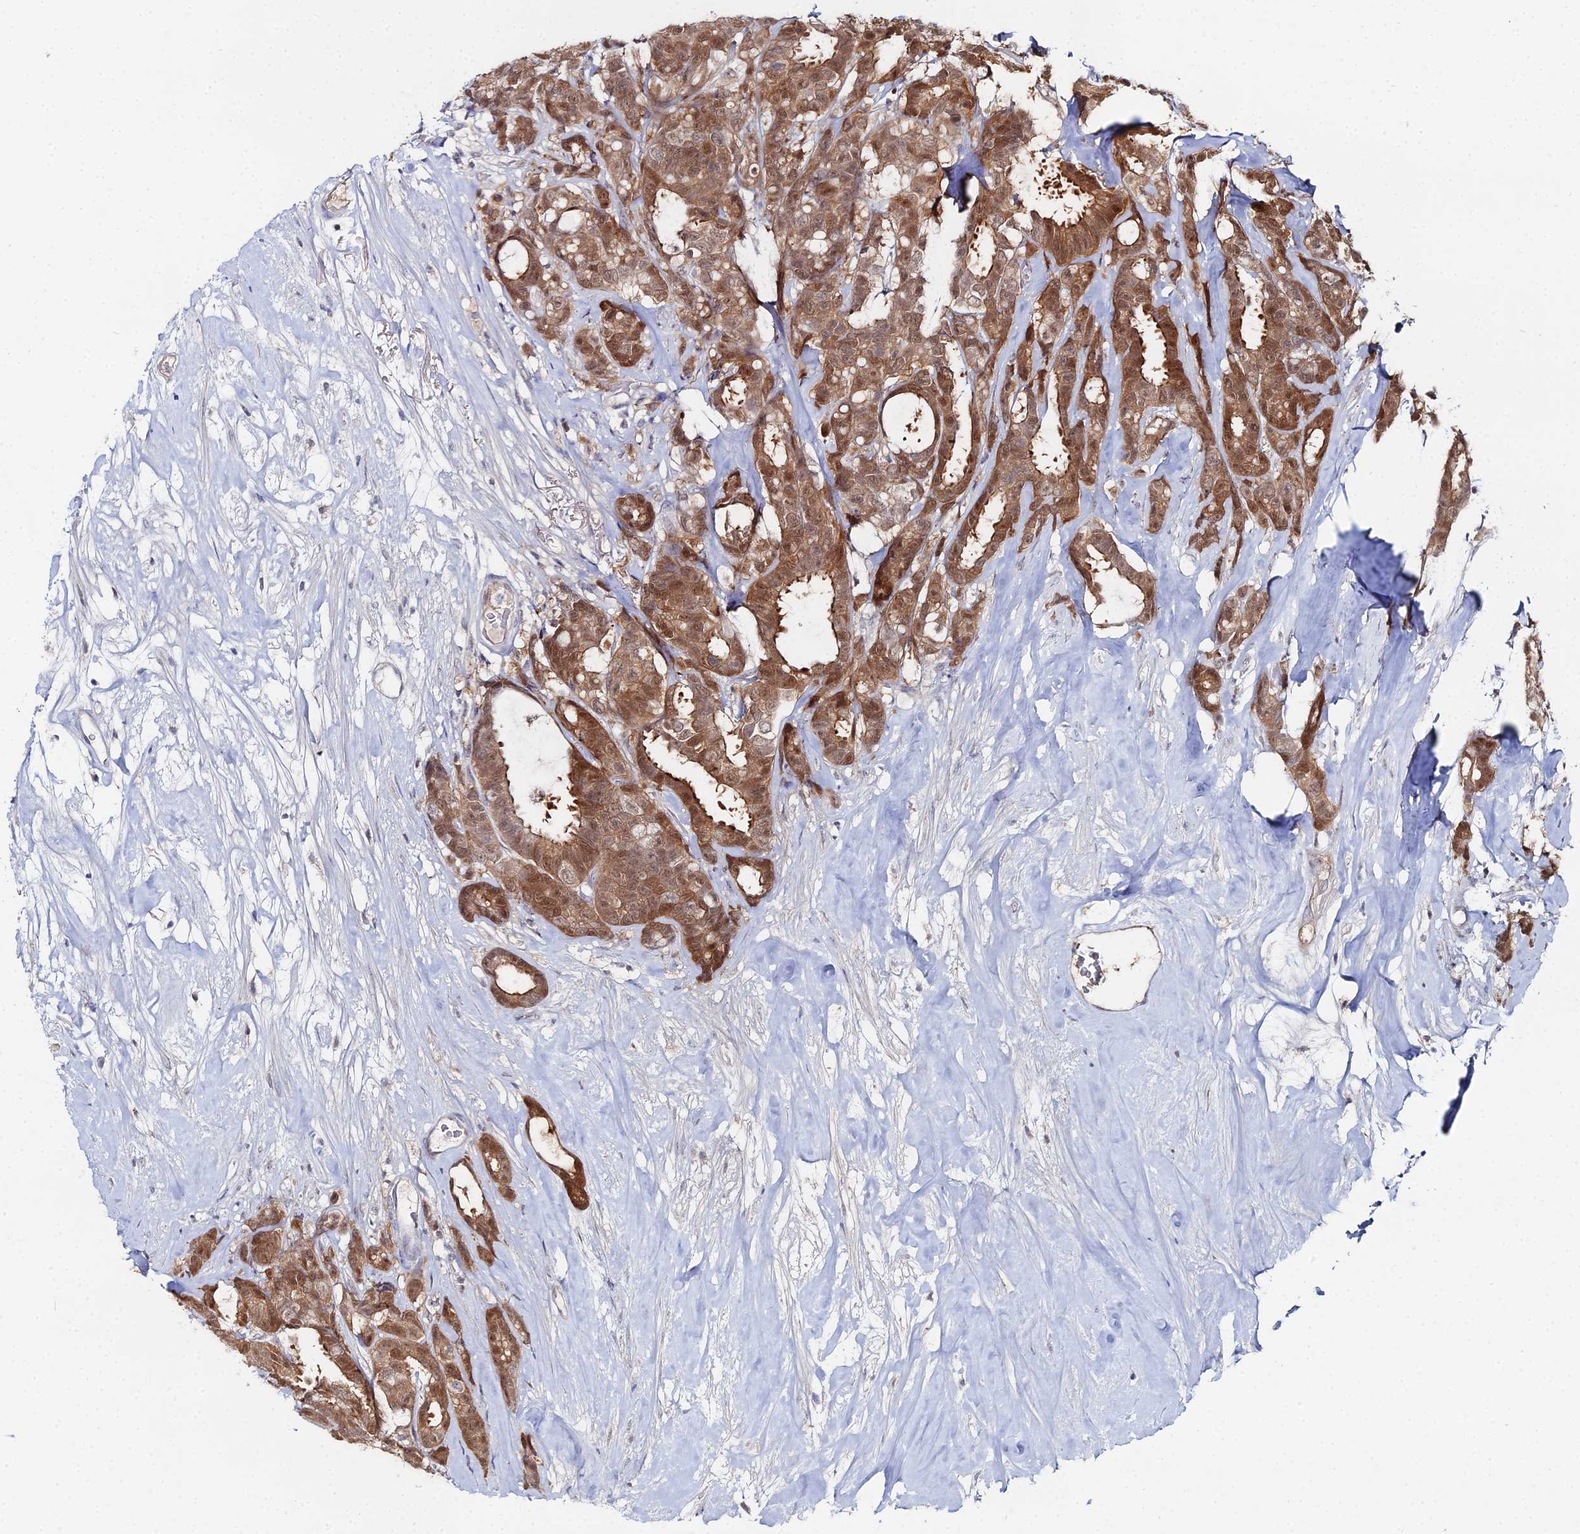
{"staining": {"intensity": "moderate", "quantity": ">75%", "location": "cytoplasmic/membranous,nuclear"}, "tissue": "breast cancer", "cell_type": "Tumor cells", "image_type": "cancer", "snomed": [{"axis": "morphology", "description": "Duct carcinoma"}, {"axis": "topography", "description": "Breast"}], "caption": "Protein staining displays moderate cytoplasmic/membranous and nuclear positivity in approximately >75% of tumor cells in breast cancer (intraductal carcinoma).", "gene": "THAP4", "patient": {"sex": "female", "age": 87}}